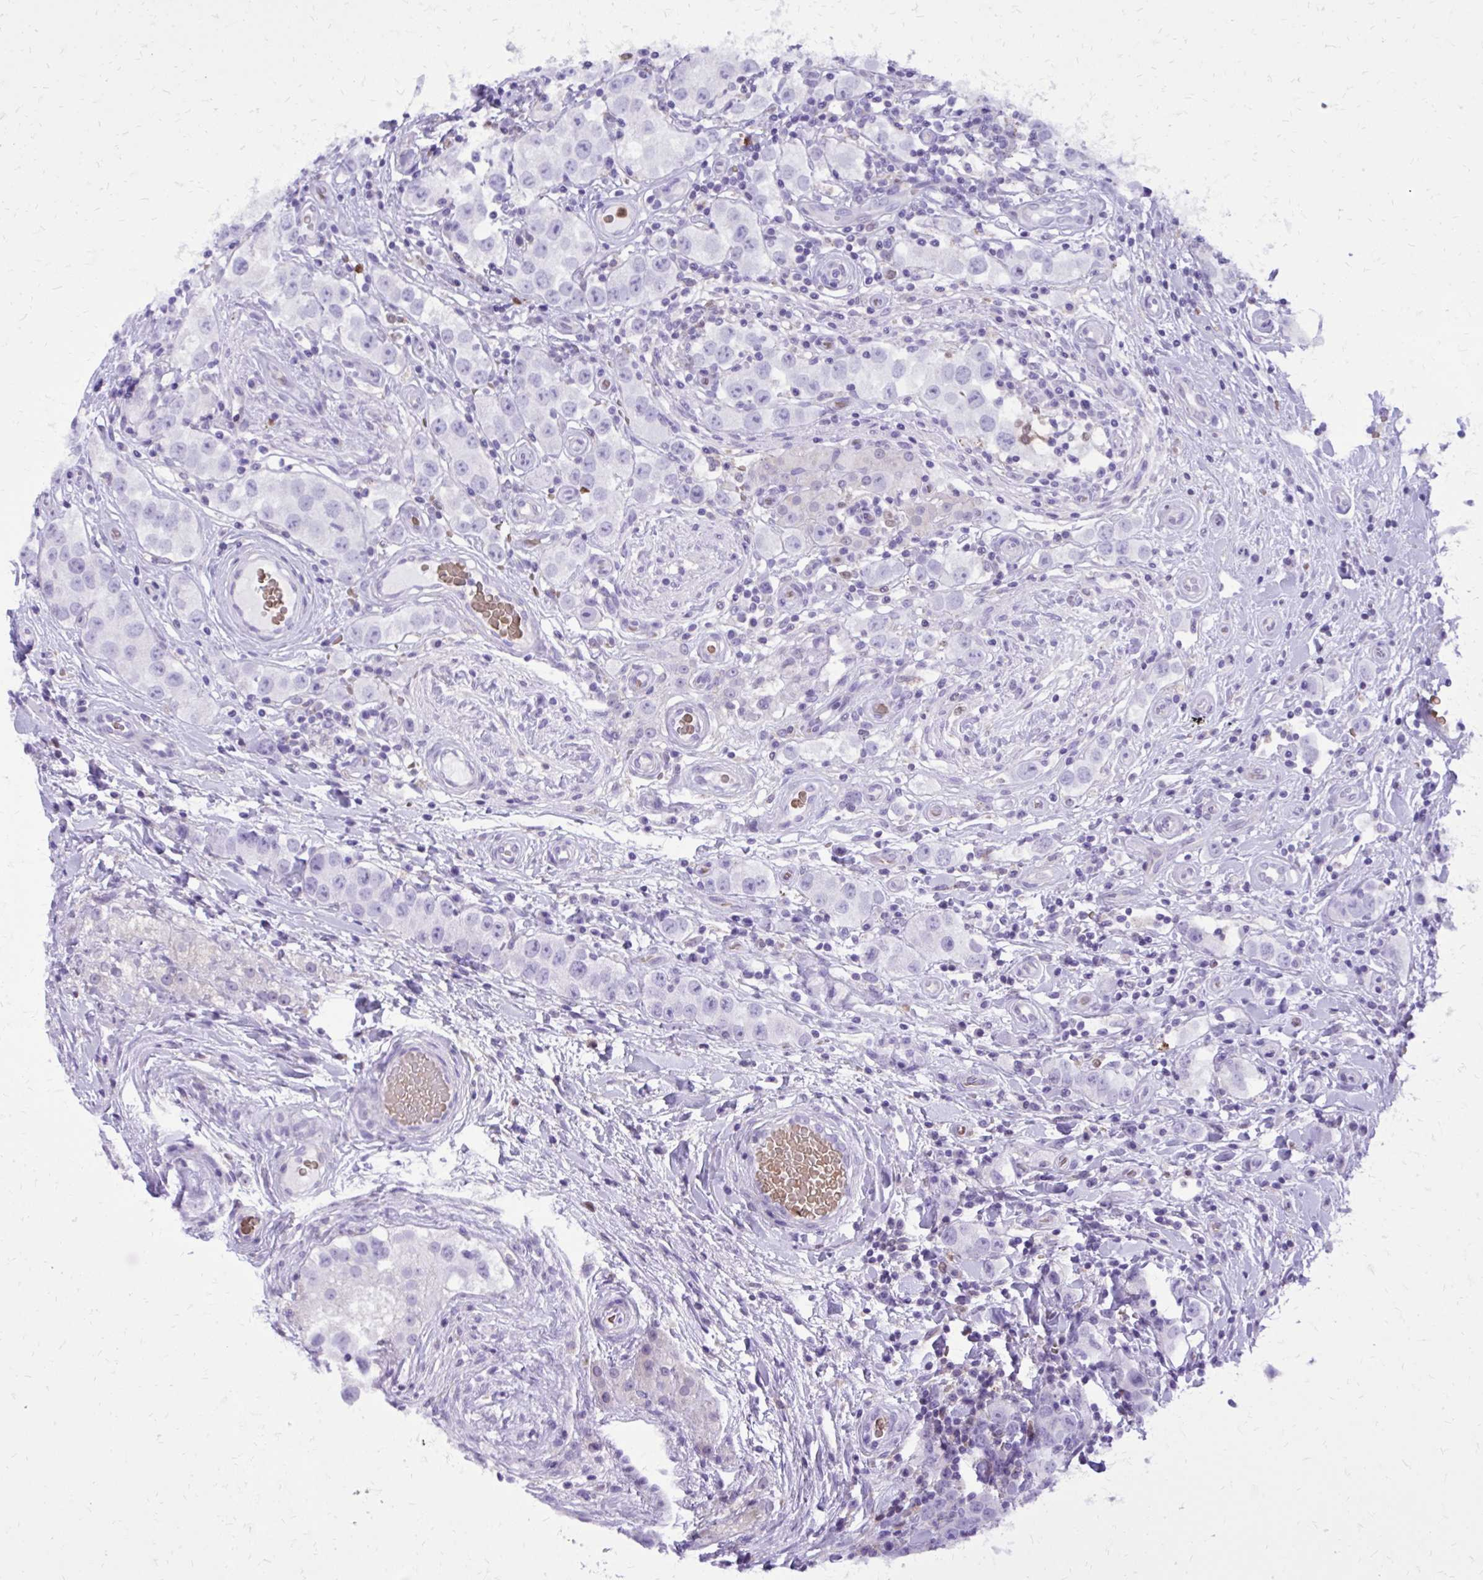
{"staining": {"intensity": "negative", "quantity": "none", "location": "none"}, "tissue": "testis cancer", "cell_type": "Tumor cells", "image_type": "cancer", "snomed": [{"axis": "morphology", "description": "Seminoma, NOS"}, {"axis": "topography", "description": "Testis"}], "caption": "Histopathology image shows no significant protein staining in tumor cells of testis seminoma.", "gene": "CAT", "patient": {"sex": "male", "age": 34}}